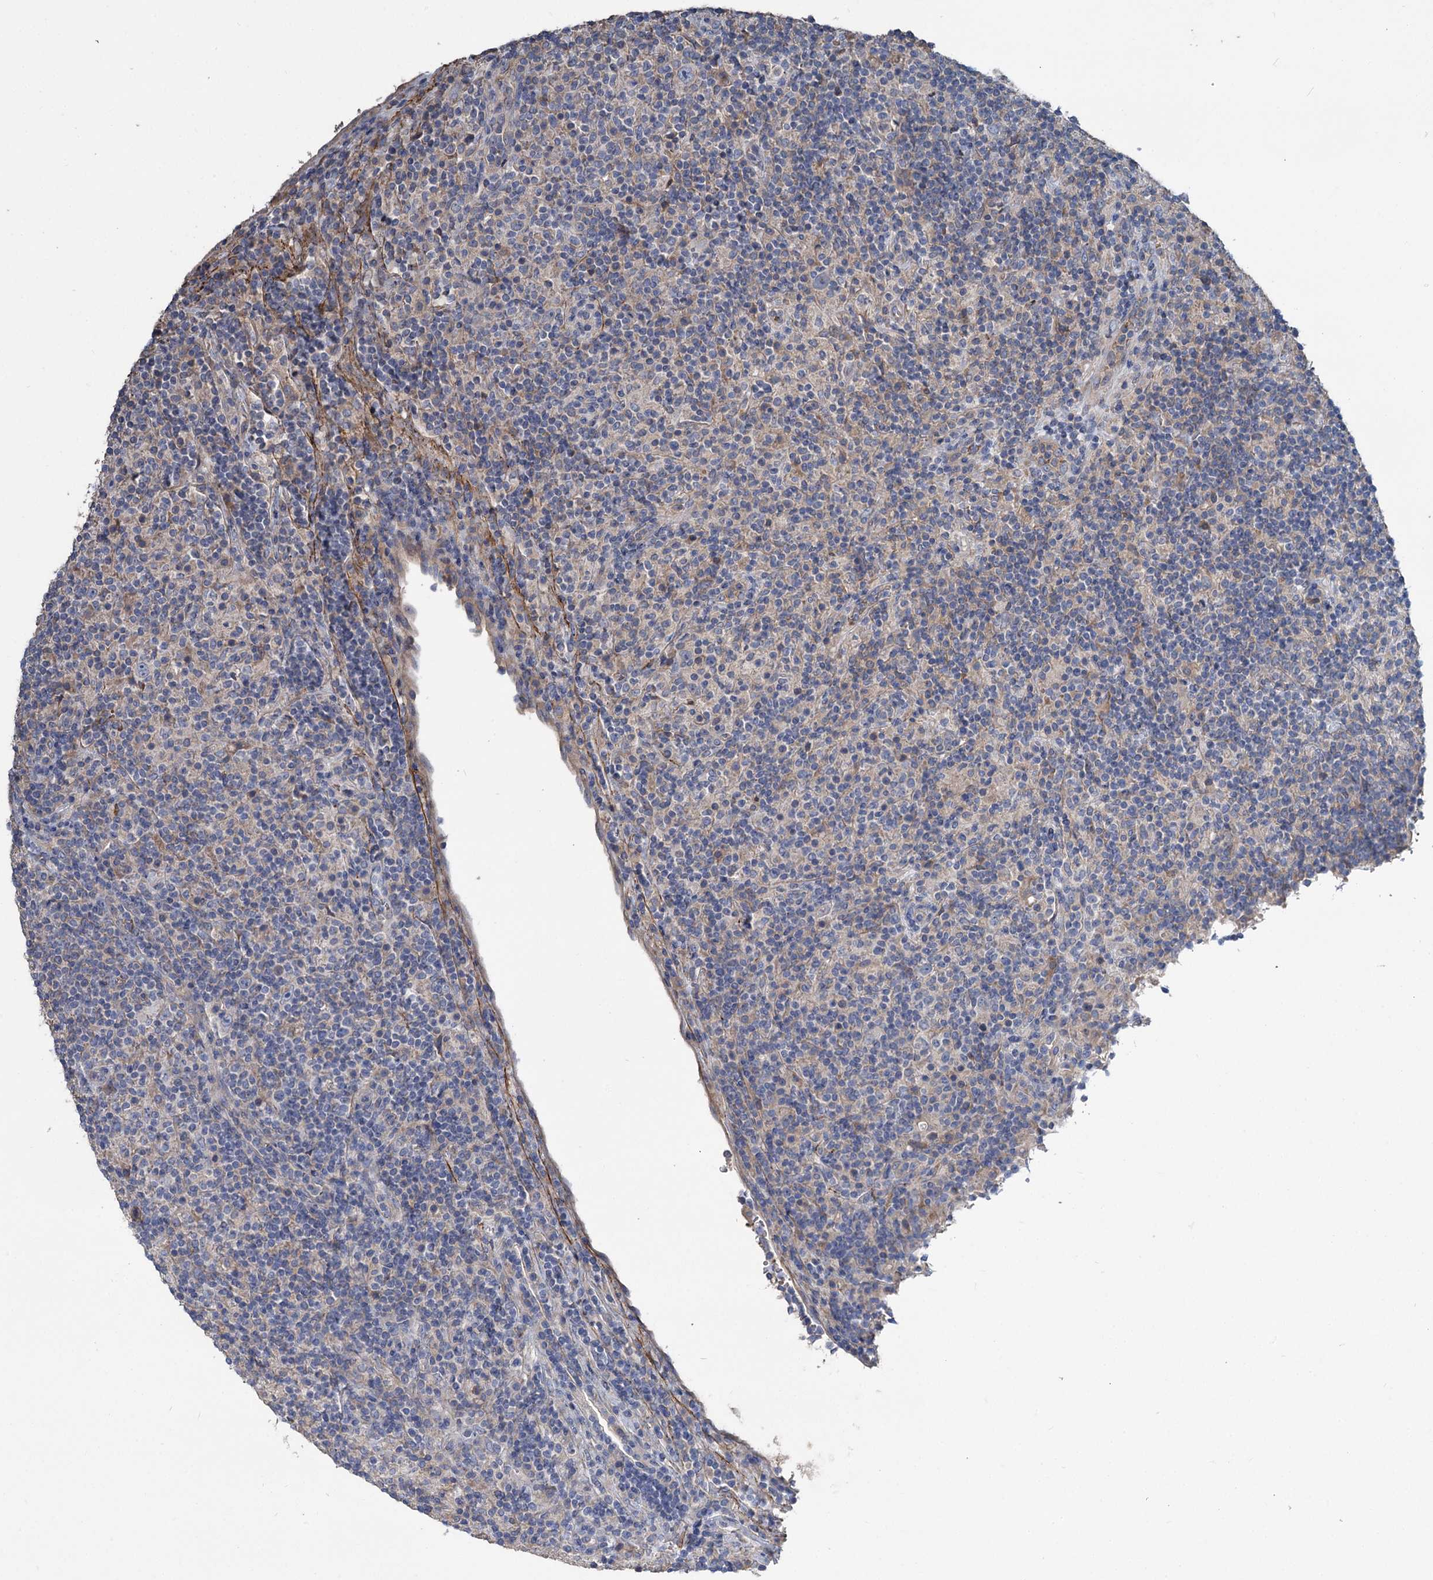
{"staining": {"intensity": "negative", "quantity": "none", "location": "none"}, "tissue": "lymphoma", "cell_type": "Tumor cells", "image_type": "cancer", "snomed": [{"axis": "morphology", "description": "Hodgkin's disease, NOS"}, {"axis": "topography", "description": "Lymph node"}], "caption": "An IHC image of Hodgkin's disease is shown. There is no staining in tumor cells of Hodgkin's disease.", "gene": "URAD", "patient": {"sex": "male", "age": 70}}